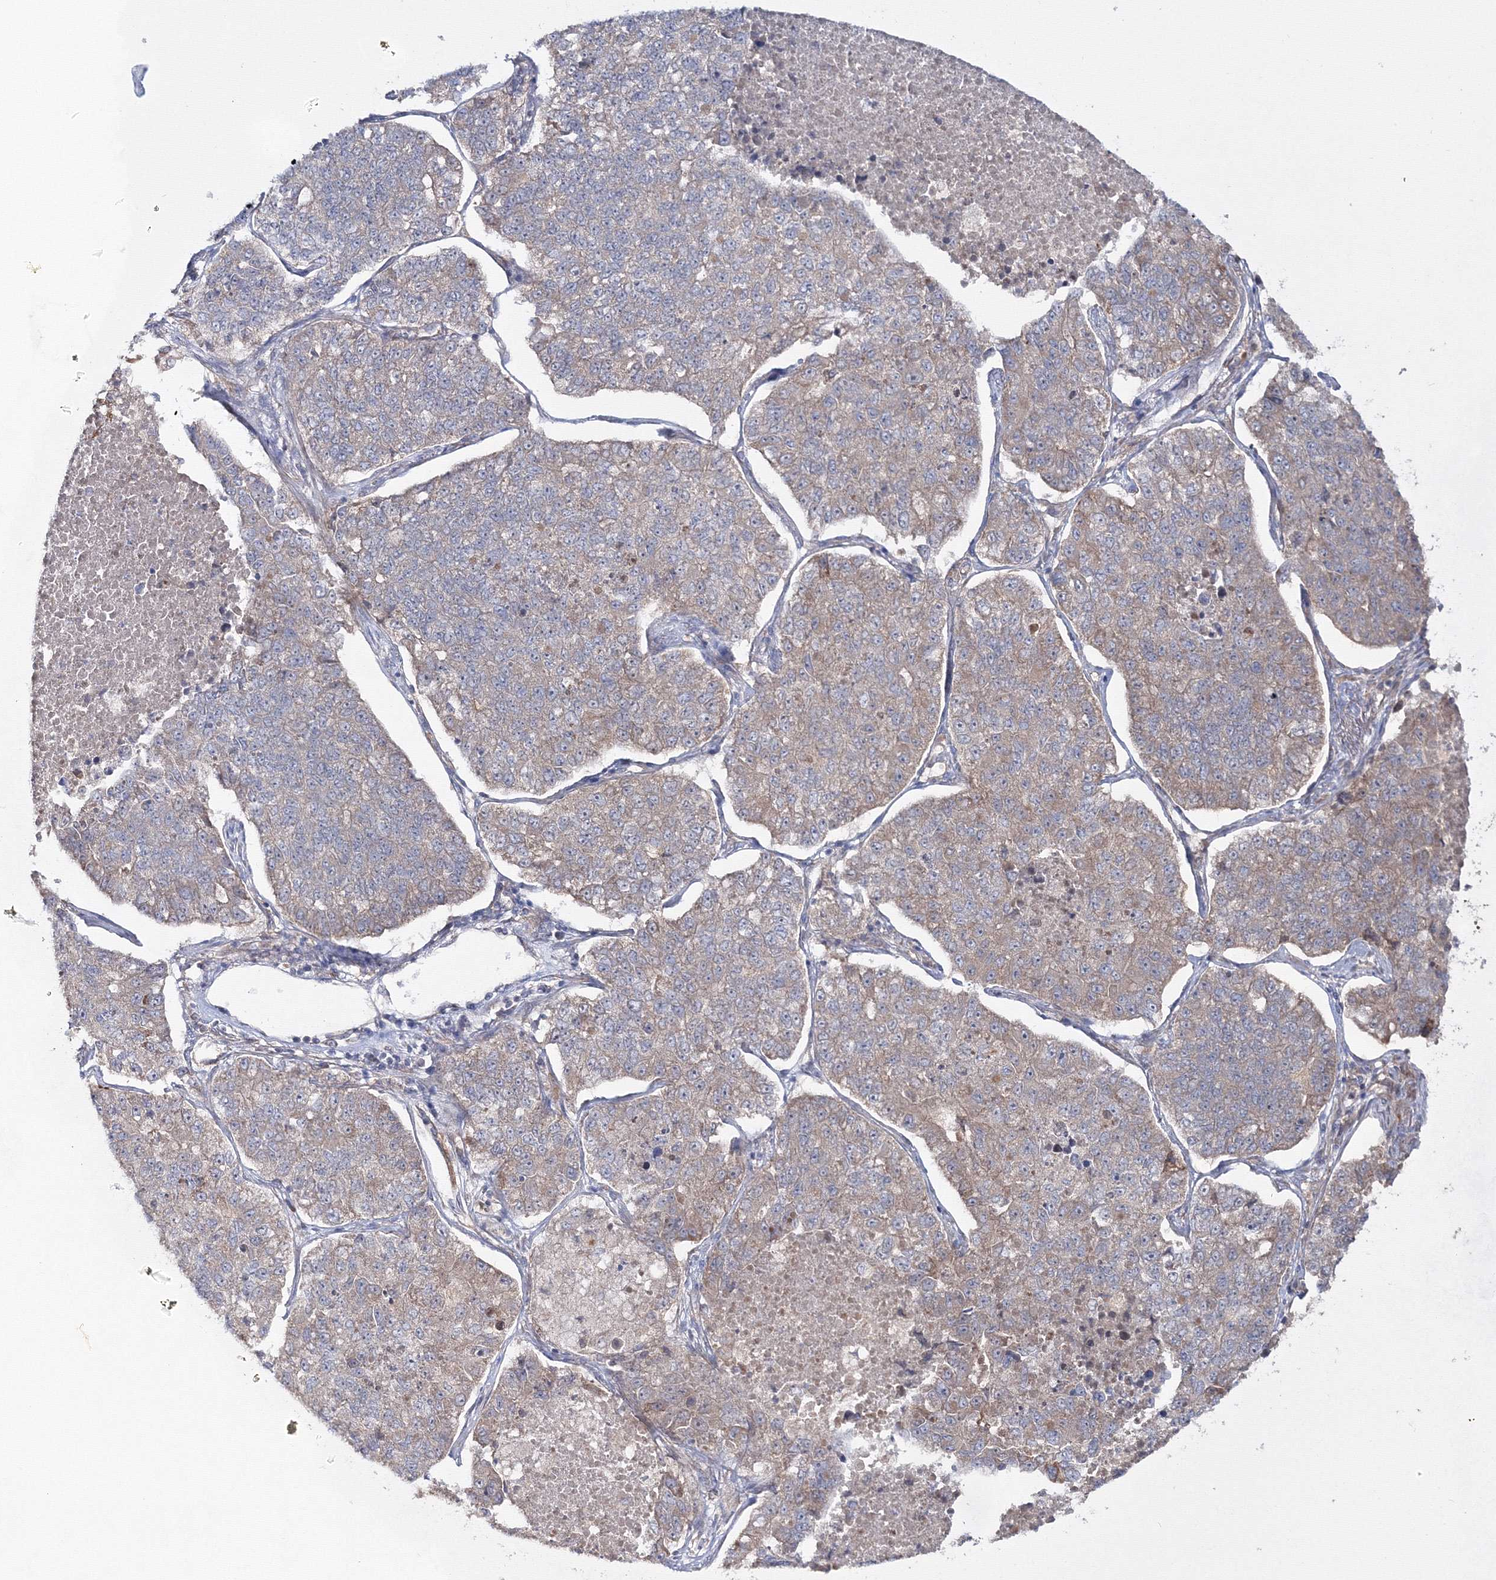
{"staining": {"intensity": "weak", "quantity": "25%-75%", "location": "cytoplasmic/membranous"}, "tissue": "lung cancer", "cell_type": "Tumor cells", "image_type": "cancer", "snomed": [{"axis": "morphology", "description": "Adenocarcinoma, NOS"}, {"axis": "topography", "description": "Lung"}], "caption": "Protein staining by immunohistochemistry shows weak cytoplasmic/membranous expression in about 25%-75% of tumor cells in lung adenocarcinoma. Immunohistochemistry (ihc) stains the protein of interest in brown and the nuclei are stained blue.", "gene": "EXOC6", "patient": {"sex": "male", "age": 49}}